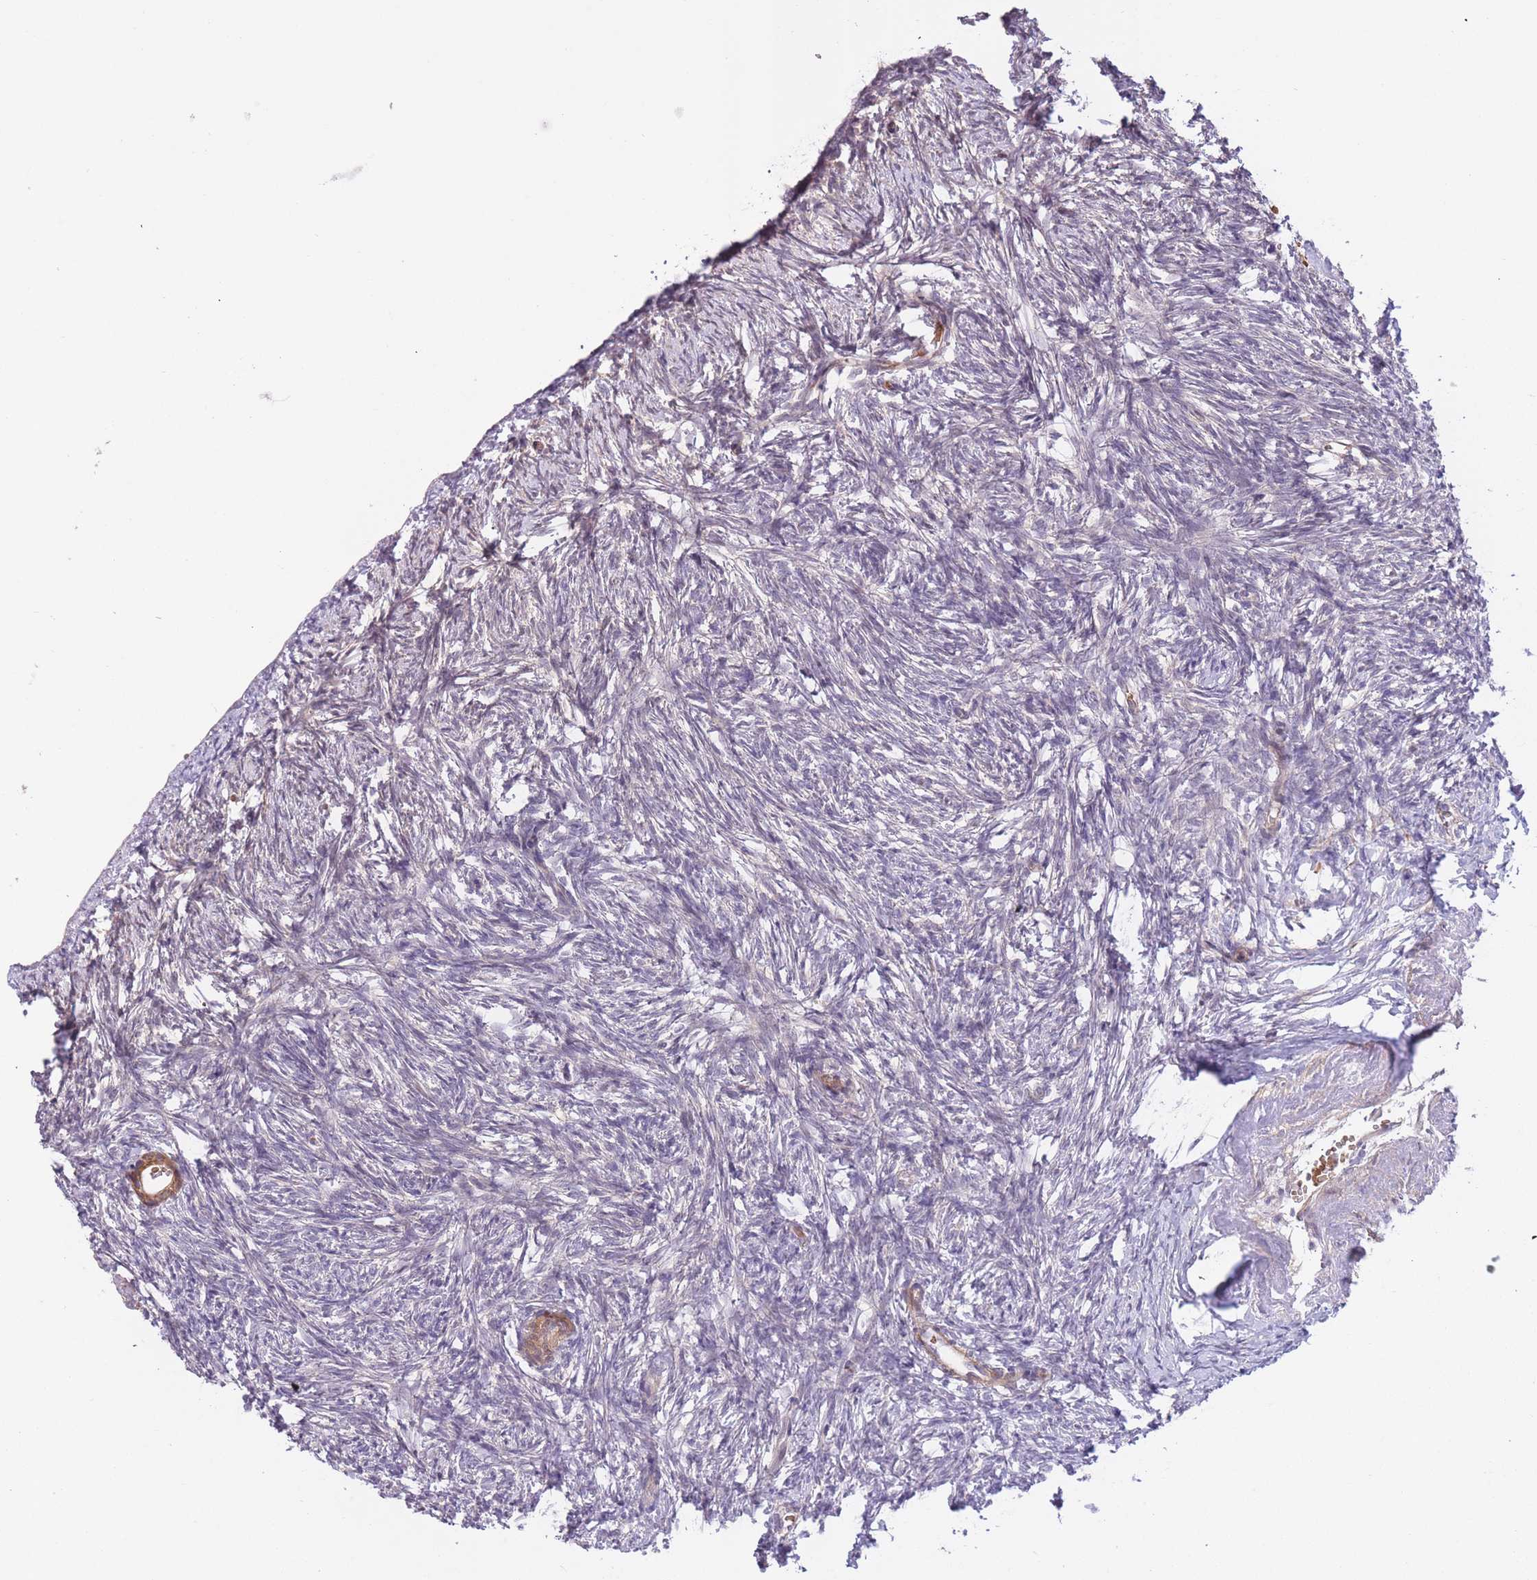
{"staining": {"intensity": "negative", "quantity": "none", "location": "none"}, "tissue": "ovary", "cell_type": "Ovarian stroma cells", "image_type": "normal", "snomed": [{"axis": "morphology", "description": "Normal tissue, NOS"}, {"axis": "topography", "description": "Ovary"}], "caption": "IHC photomicrograph of unremarkable ovary stained for a protein (brown), which displays no expression in ovarian stroma cells. (DAB immunohistochemistry, high magnification).", "gene": "FUT3", "patient": {"sex": "female", "age": 51}}